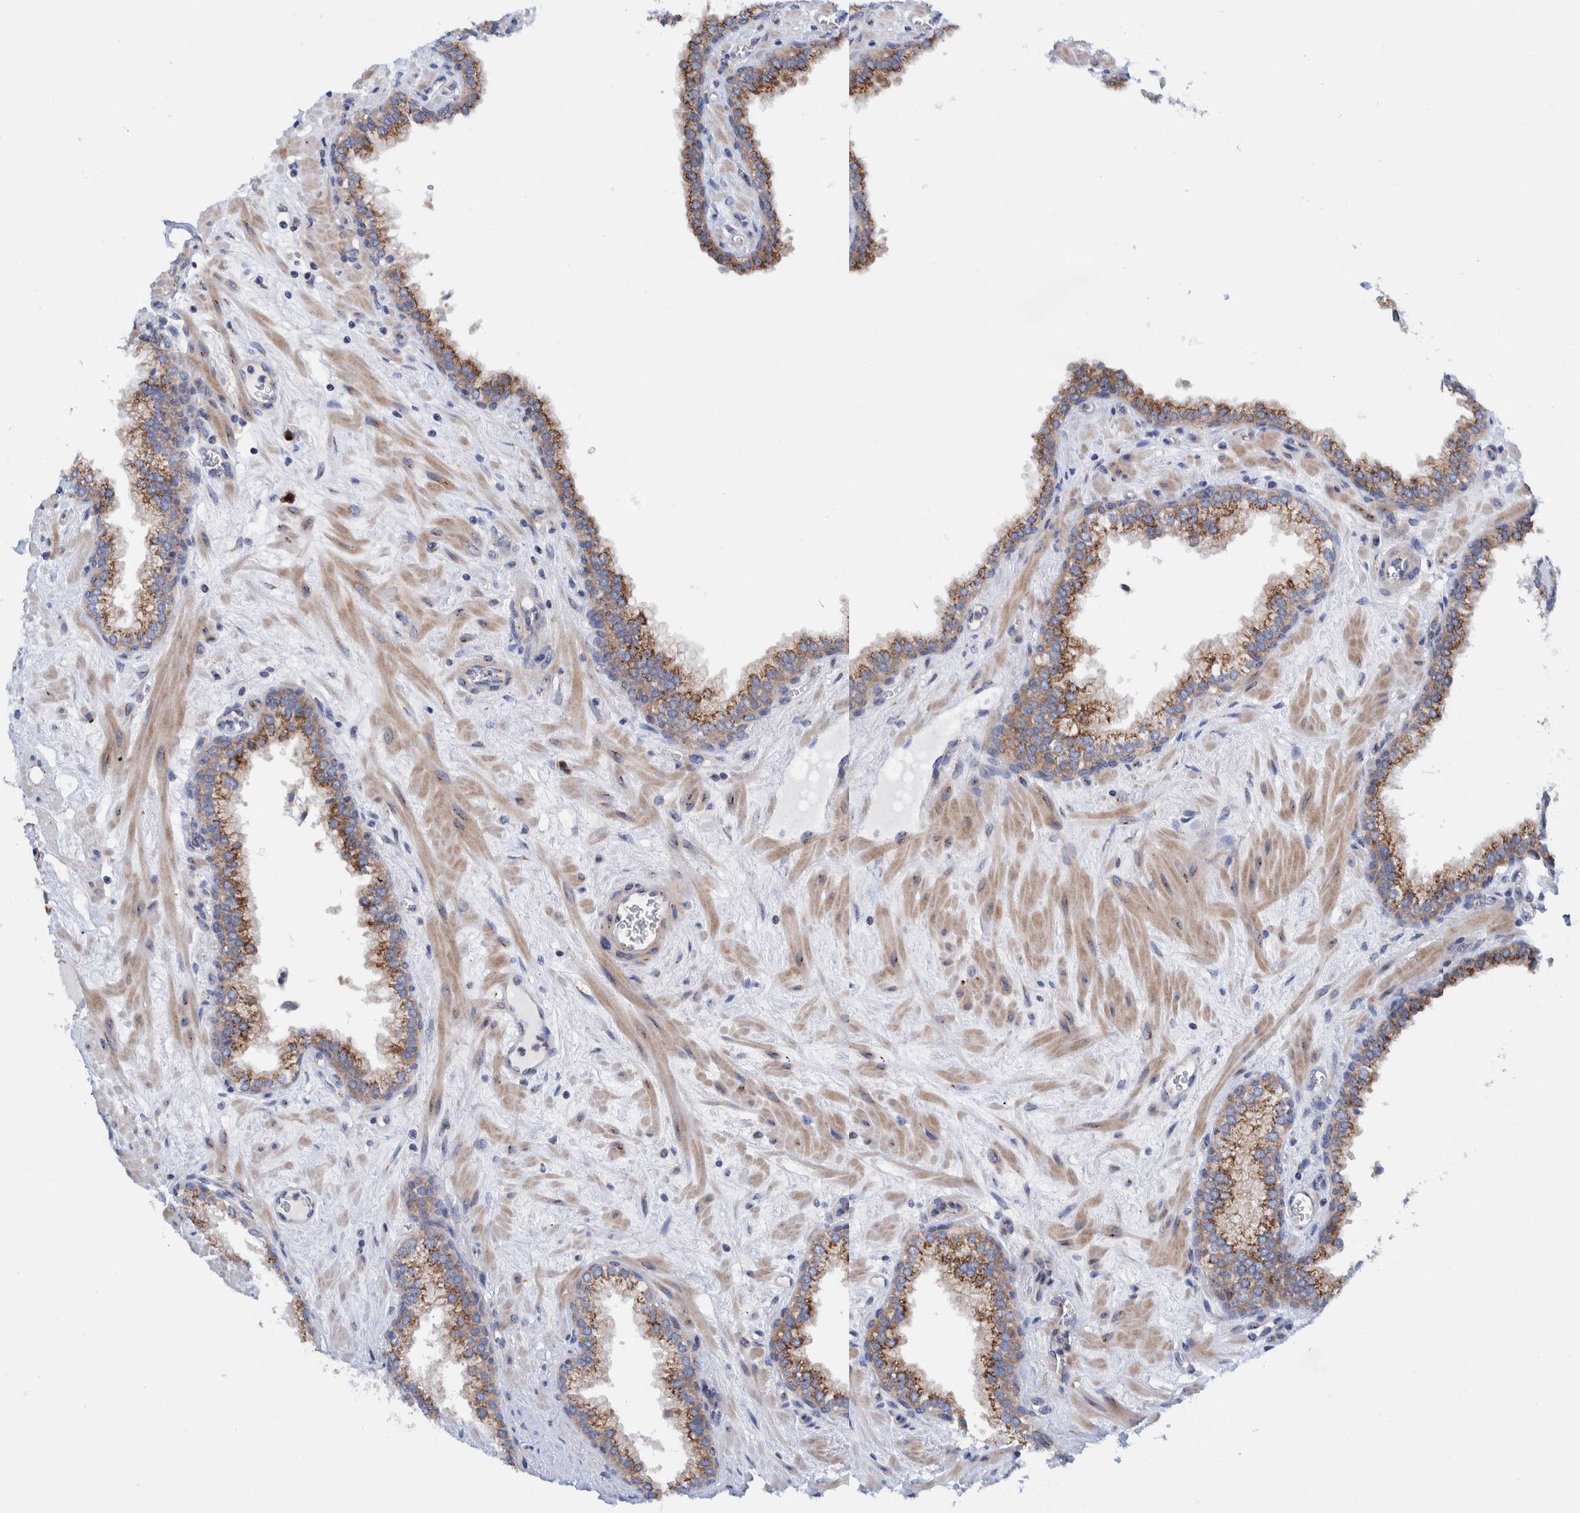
{"staining": {"intensity": "moderate", "quantity": ">75%", "location": "cytoplasmic/membranous"}, "tissue": "prostate", "cell_type": "Glandular cells", "image_type": "normal", "snomed": [{"axis": "morphology", "description": "Normal tissue, NOS"}, {"axis": "morphology", "description": "Urothelial carcinoma, Low grade"}, {"axis": "topography", "description": "Urinary bladder"}, {"axis": "topography", "description": "Prostate"}], "caption": "Immunohistochemistry photomicrograph of normal human prostate stained for a protein (brown), which reveals medium levels of moderate cytoplasmic/membranous staining in approximately >75% of glandular cells.", "gene": "TRIM58", "patient": {"sex": "male", "age": 60}}